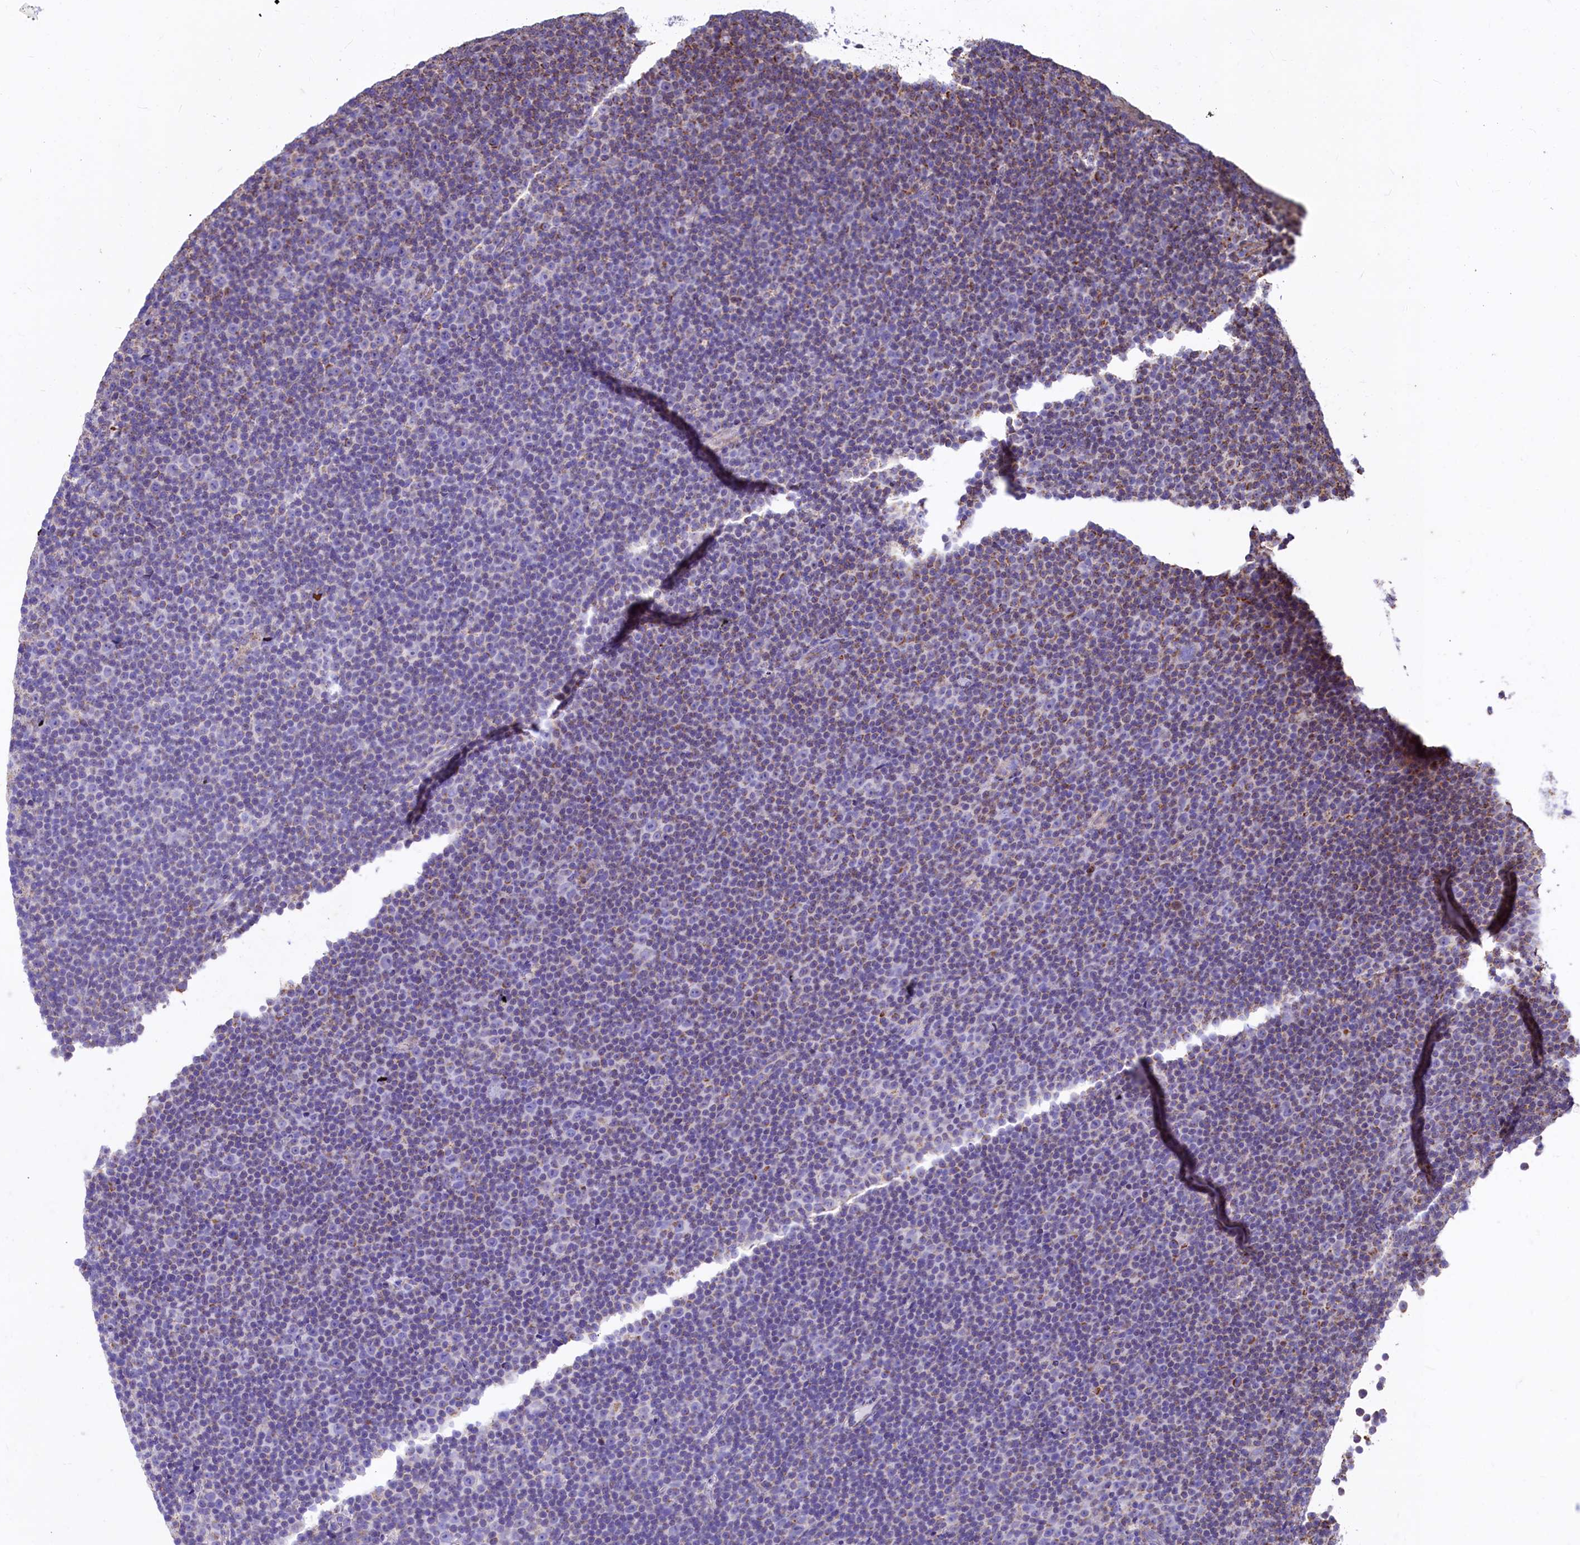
{"staining": {"intensity": "negative", "quantity": "none", "location": "none"}, "tissue": "lymphoma", "cell_type": "Tumor cells", "image_type": "cancer", "snomed": [{"axis": "morphology", "description": "Malignant lymphoma, non-Hodgkin's type, Low grade"}, {"axis": "topography", "description": "Lymph node"}], "caption": "Tumor cells are negative for brown protein staining in low-grade malignant lymphoma, non-Hodgkin's type.", "gene": "VWCE", "patient": {"sex": "female", "age": 67}}